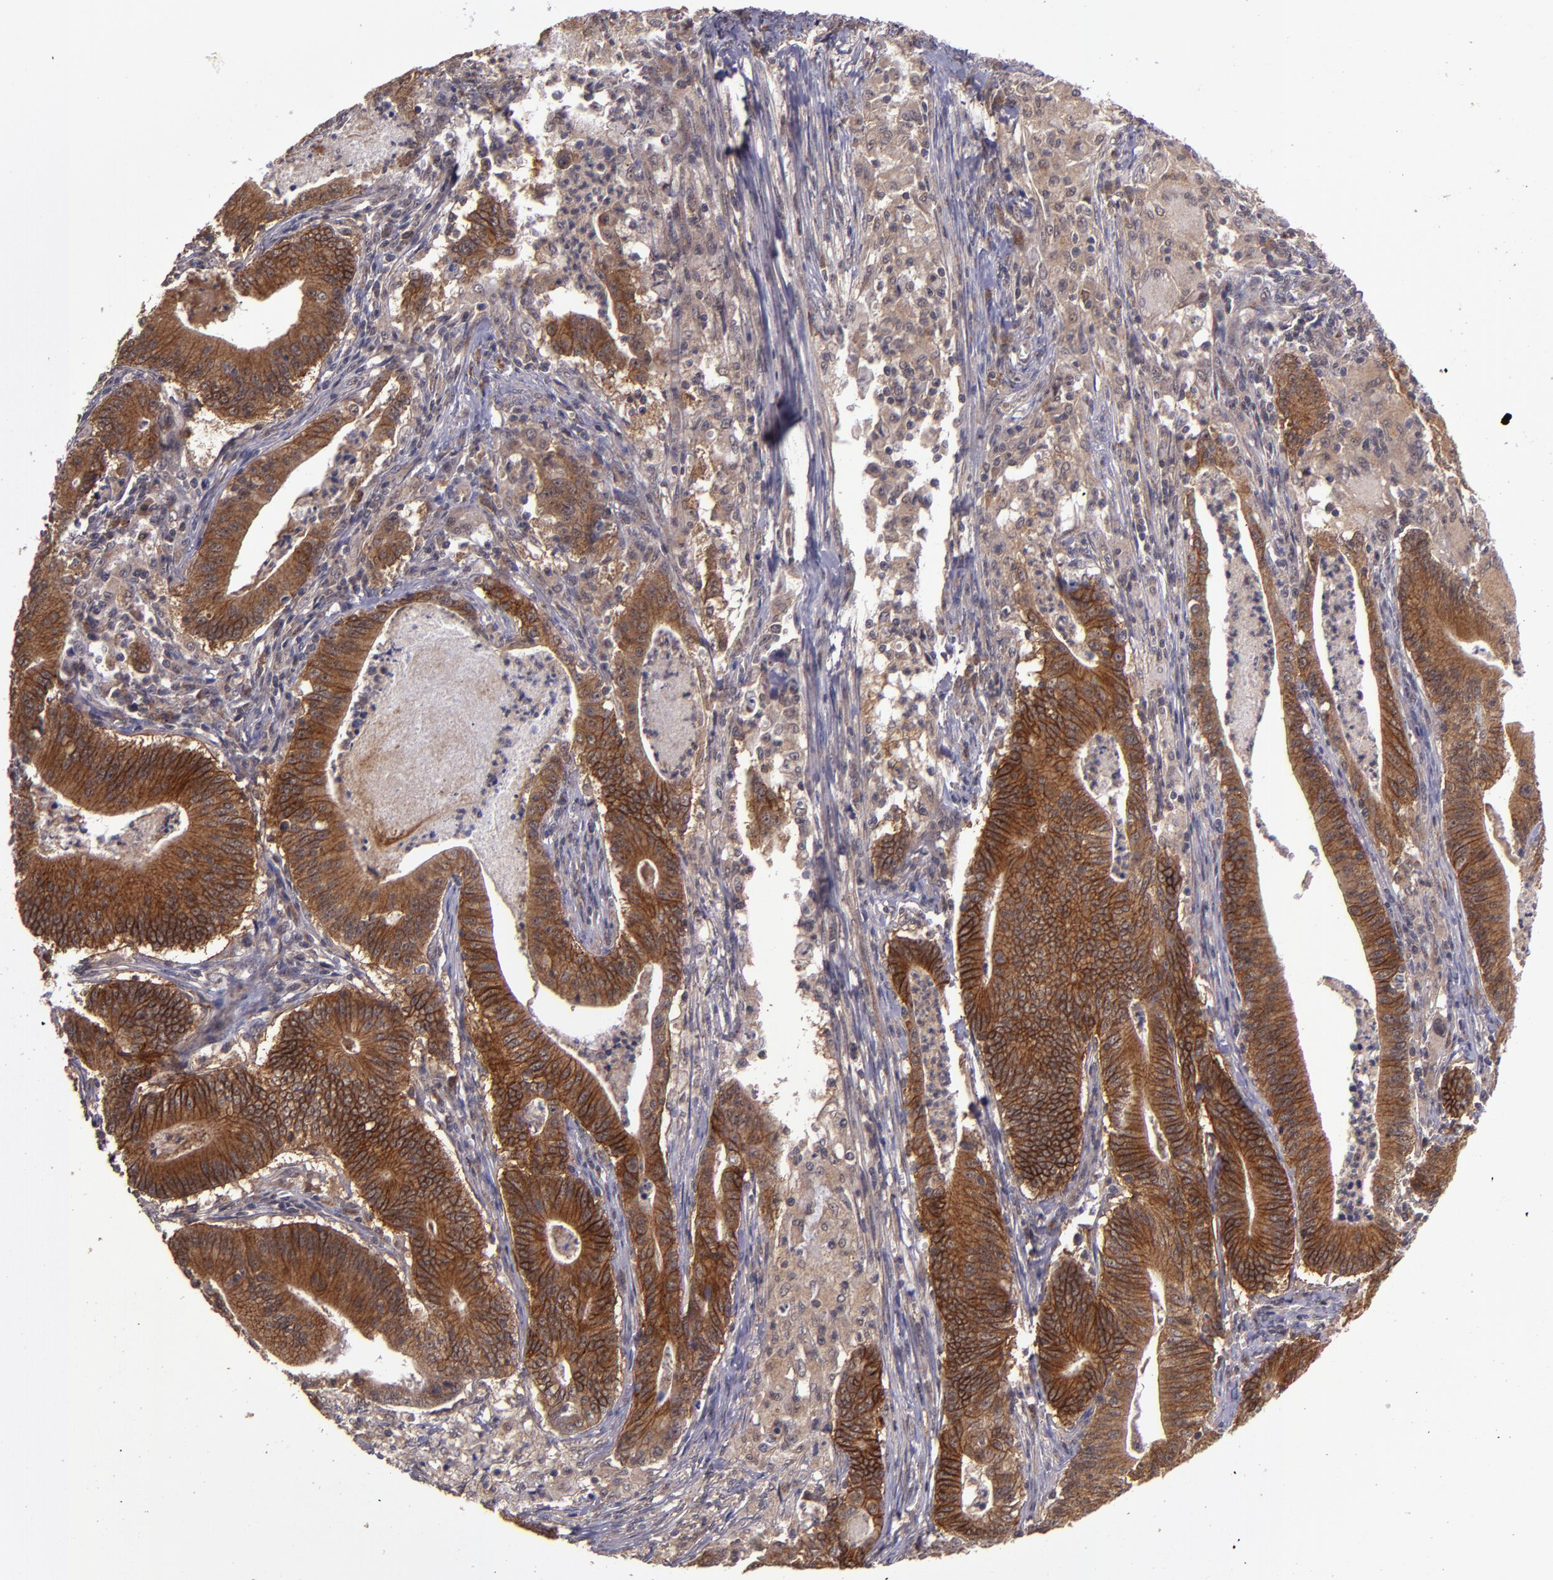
{"staining": {"intensity": "strong", "quantity": ">75%", "location": "cytoplasmic/membranous"}, "tissue": "stomach cancer", "cell_type": "Tumor cells", "image_type": "cancer", "snomed": [{"axis": "morphology", "description": "Adenocarcinoma, NOS"}, {"axis": "topography", "description": "Stomach, lower"}], "caption": "Immunohistochemistry staining of stomach adenocarcinoma, which shows high levels of strong cytoplasmic/membranous staining in about >75% of tumor cells indicating strong cytoplasmic/membranous protein positivity. The staining was performed using DAB (3,3'-diaminobenzidine) (brown) for protein detection and nuclei were counterstained in hematoxylin (blue).", "gene": "FTSJ1", "patient": {"sex": "female", "age": 86}}